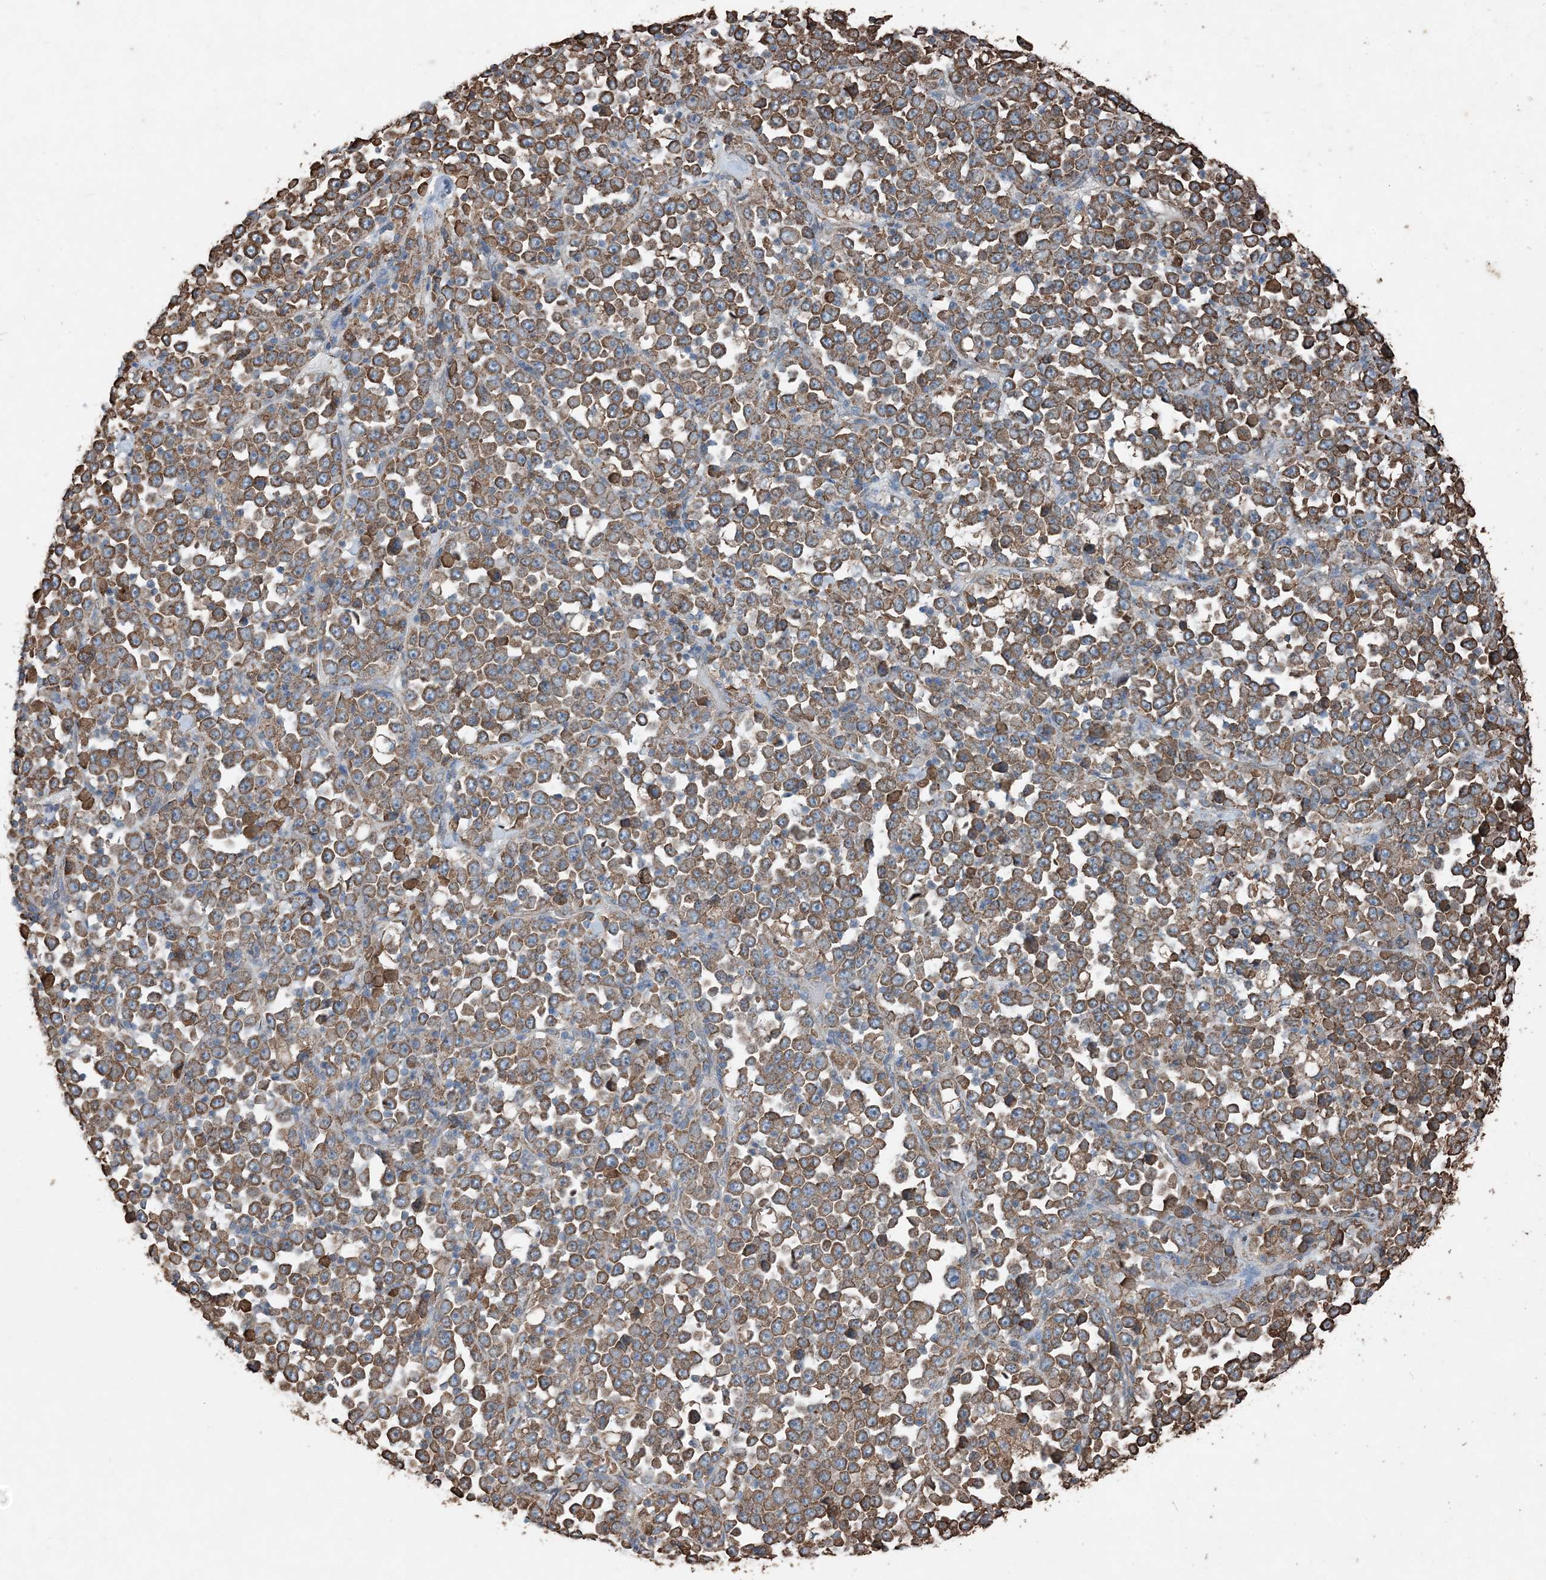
{"staining": {"intensity": "moderate", "quantity": ">75%", "location": "cytoplasmic/membranous"}, "tissue": "stomach cancer", "cell_type": "Tumor cells", "image_type": "cancer", "snomed": [{"axis": "morphology", "description": "Normal tissue, NOS"}, {"axis": "morphology", "description": "Adenocarcinoma, NOS"}, {"axis": "topography", "description": "Stomach, upper"}, {"axis": "topography", "description": "Stomach"}], "caption": "About >75% of tumor cells in stomach cancer (adenocarcinoma) display moderate cytoplasmic/membranous protein positivity as visualized by brown immunohistochemical staining.", "gene": "PDIA6", "patient": {"sex": "male", "age": 59}}